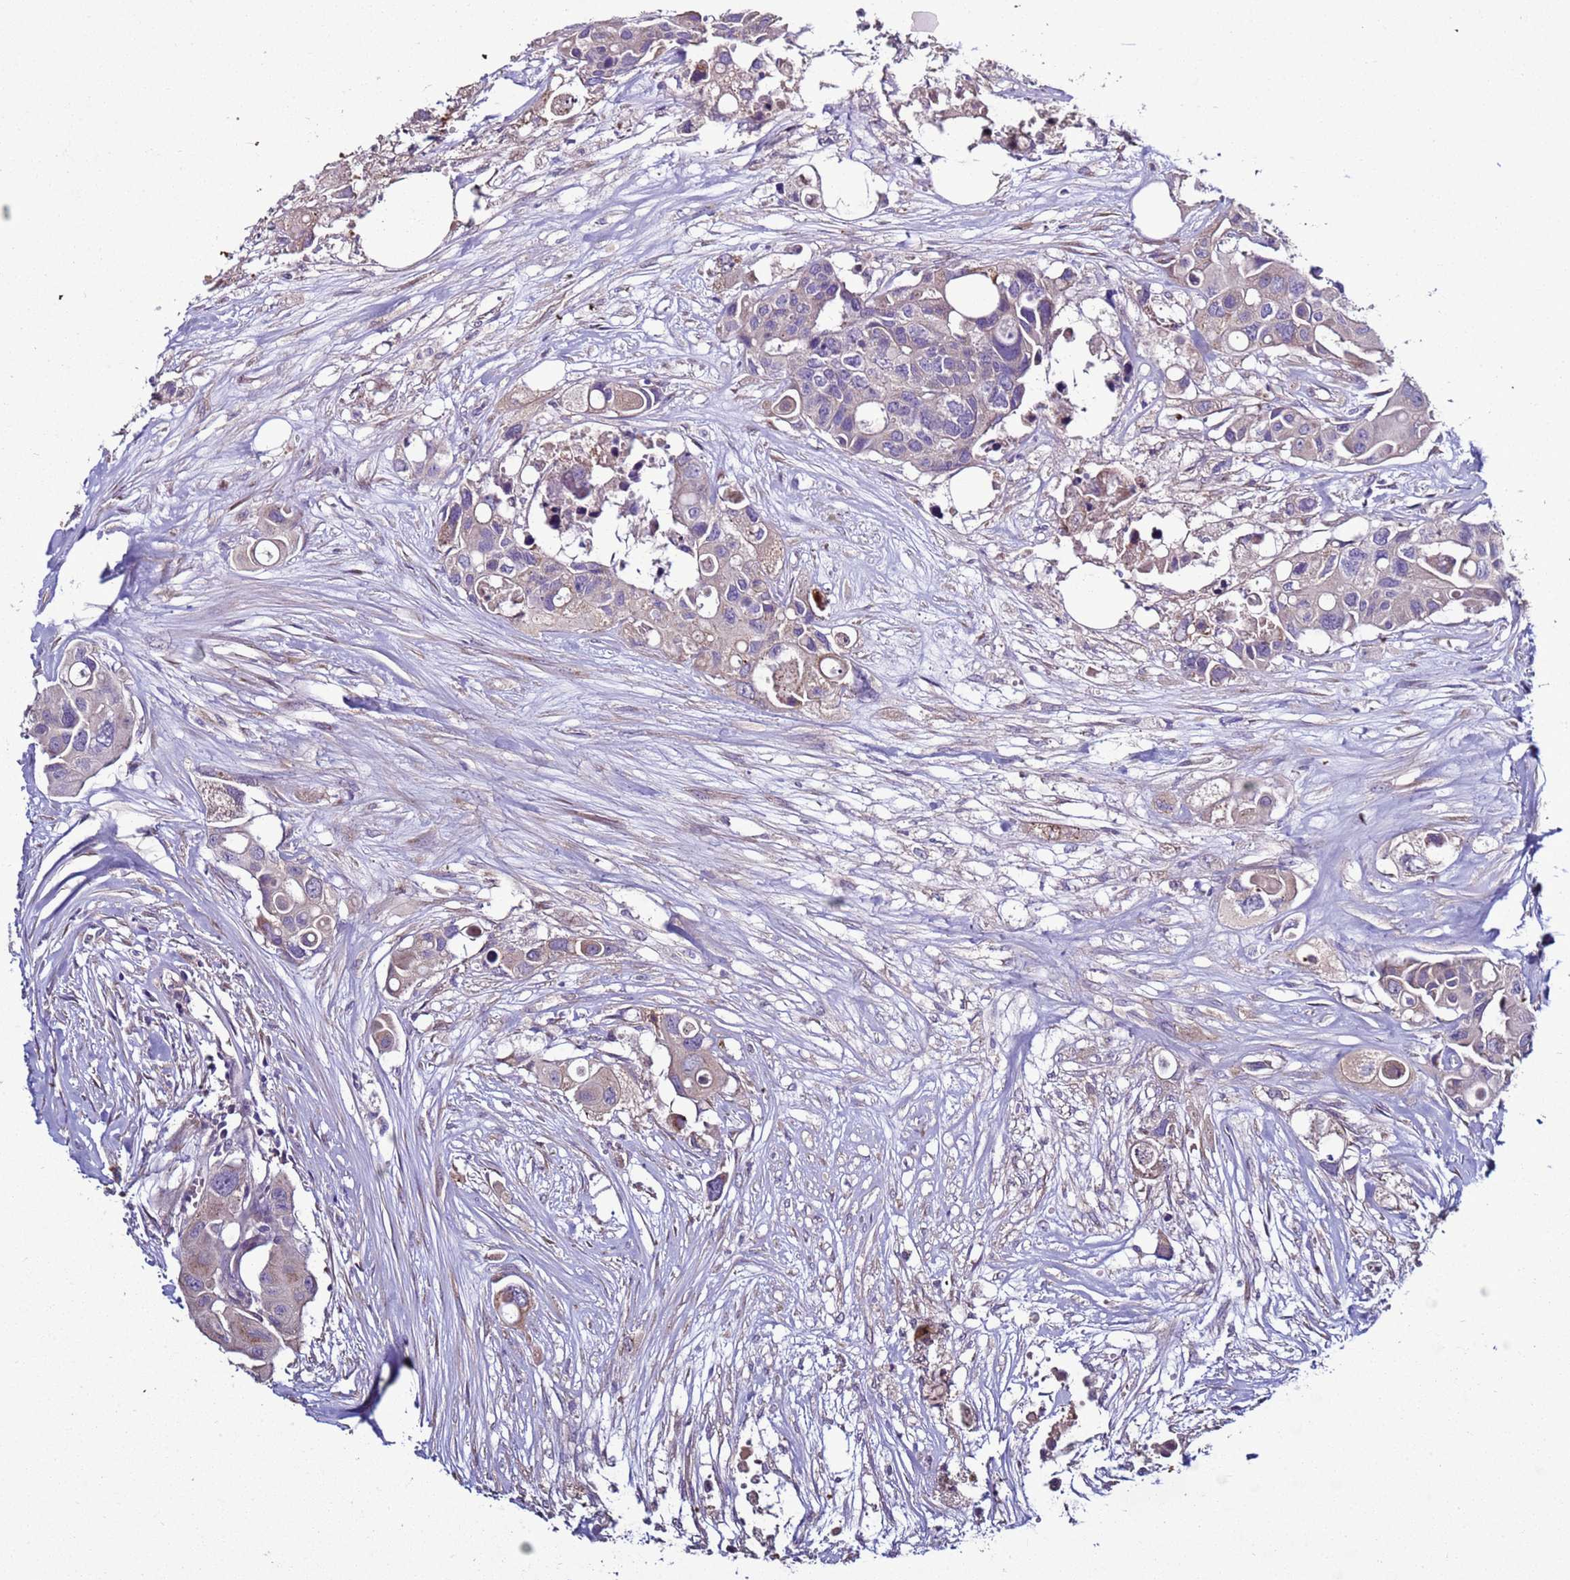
{"staining": {"intensity": "negative", "quantity": "none", "location": "none"}, "tissue": "colorectal cancer", "cell_type": "Tumor cells", "image_type": "cancer", "snomed": [{"axis": "morphology", "description": "Adenocarcinoma, NOS"}, {"axis": "topography", "description": "Colon"}], "caption": "Immunohistochemistry of human colorectal cancer (adenocarcinoma) exhibits no staining in tumor cells. The staining is performed using DAB (3,3'-diaminobenzidine) brown chromogen with nuclei counter-stained in using hematoxylin.", "gene": "RABL2B", "patient": {"sex": "male", "age": 77}}